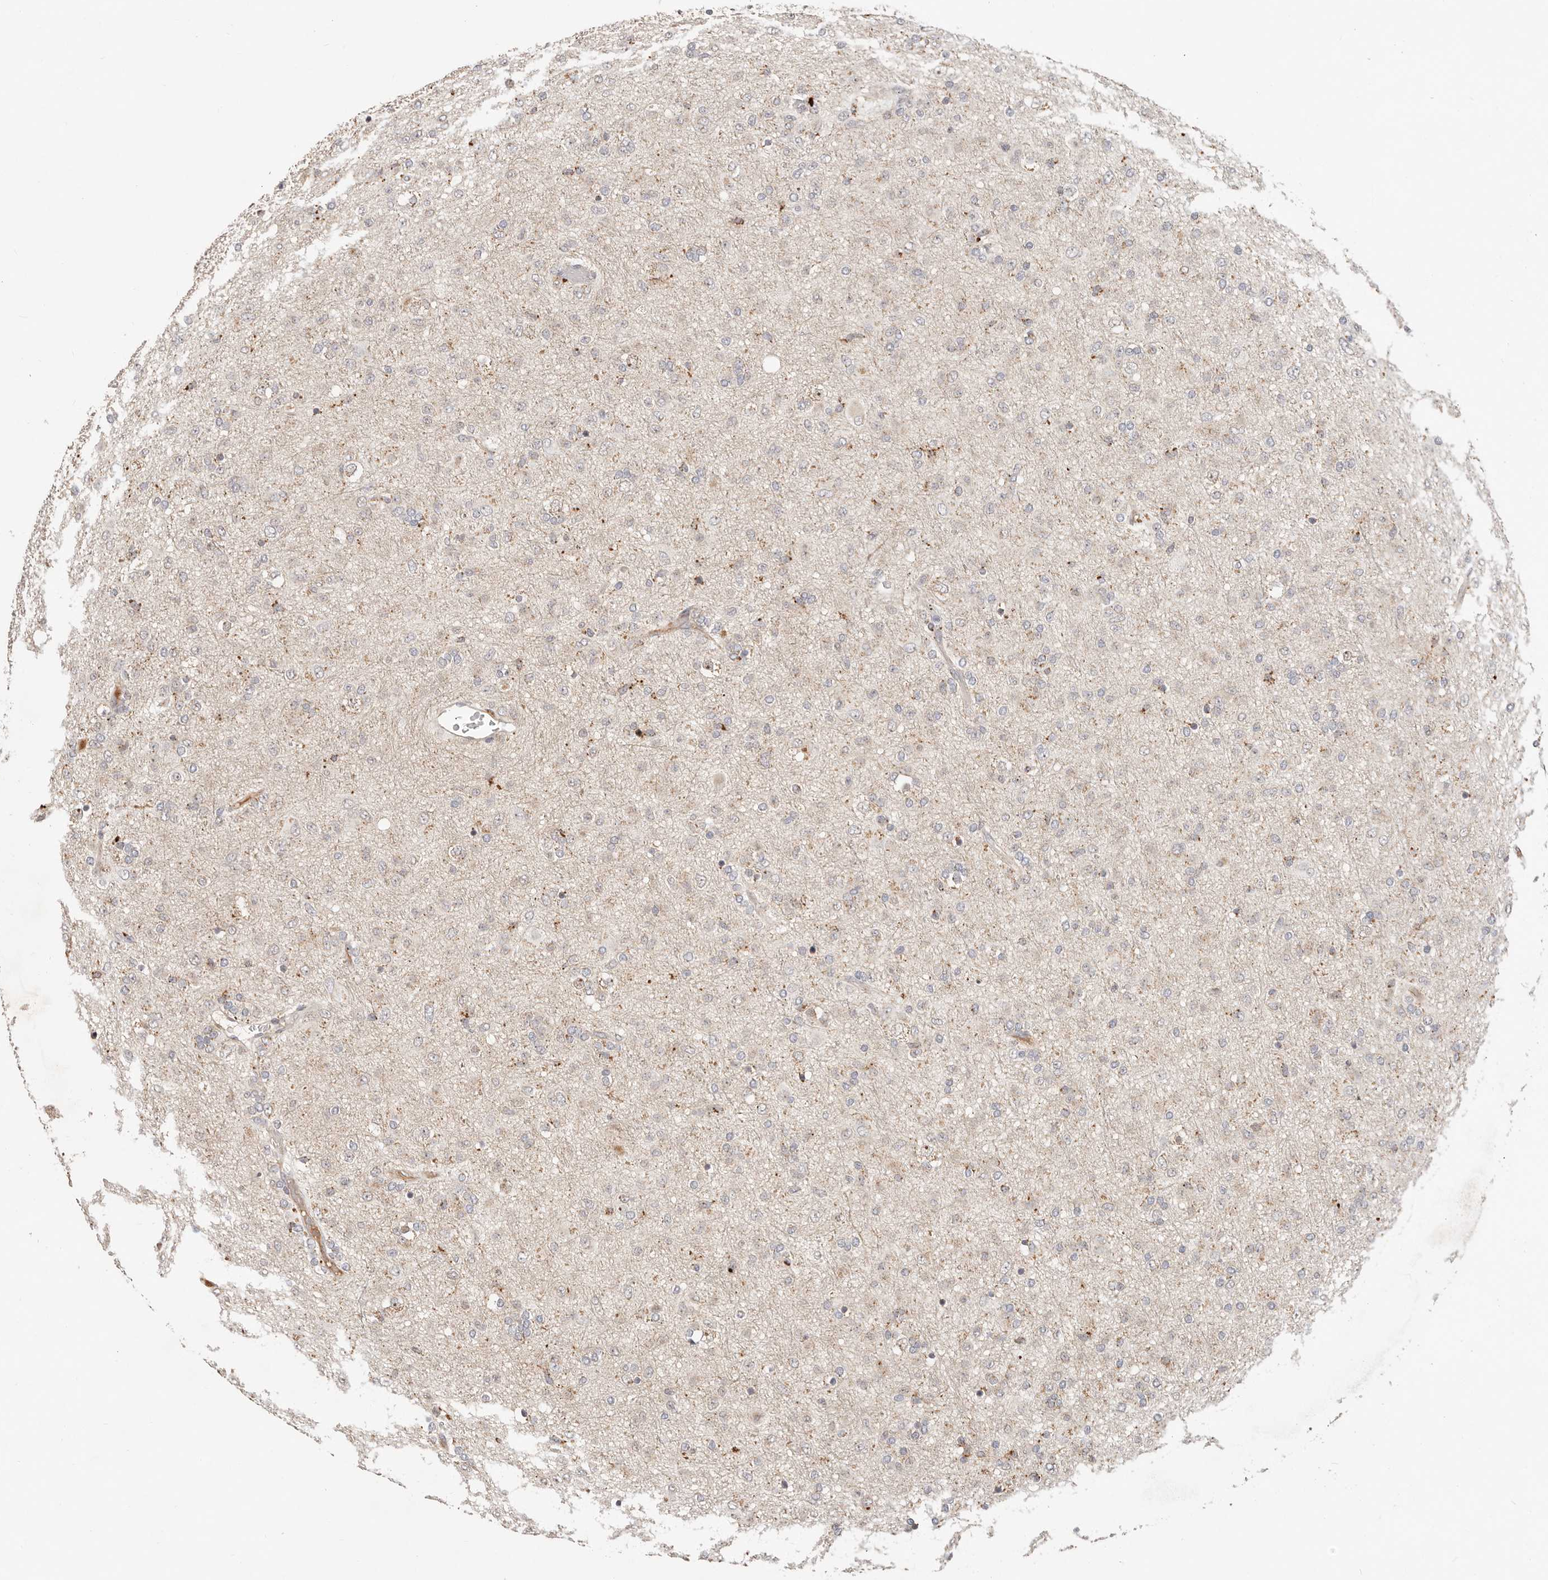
{"staining": {"intensity": "weak", "quantity": "<25%", "location": "cytoplasmic/membranous"}, "tissue": "glioma", "cell_type": "Tumor cells", "image_type": "cancer", "snomed": [{"axis": "morphology", "description": "Glioma, malignant, Low grade"}, {"axis": "topography", "description": "Brain"}], "caption": "This photomicrograph is of malignant glioma (low-grade) stained with IHC to label a protein in brown with the nuclei are counter-stained blue. There is no positivity in tumor cells.", "gene": "ZRANB1", "patient": {"sex": "male", "age": 65}}